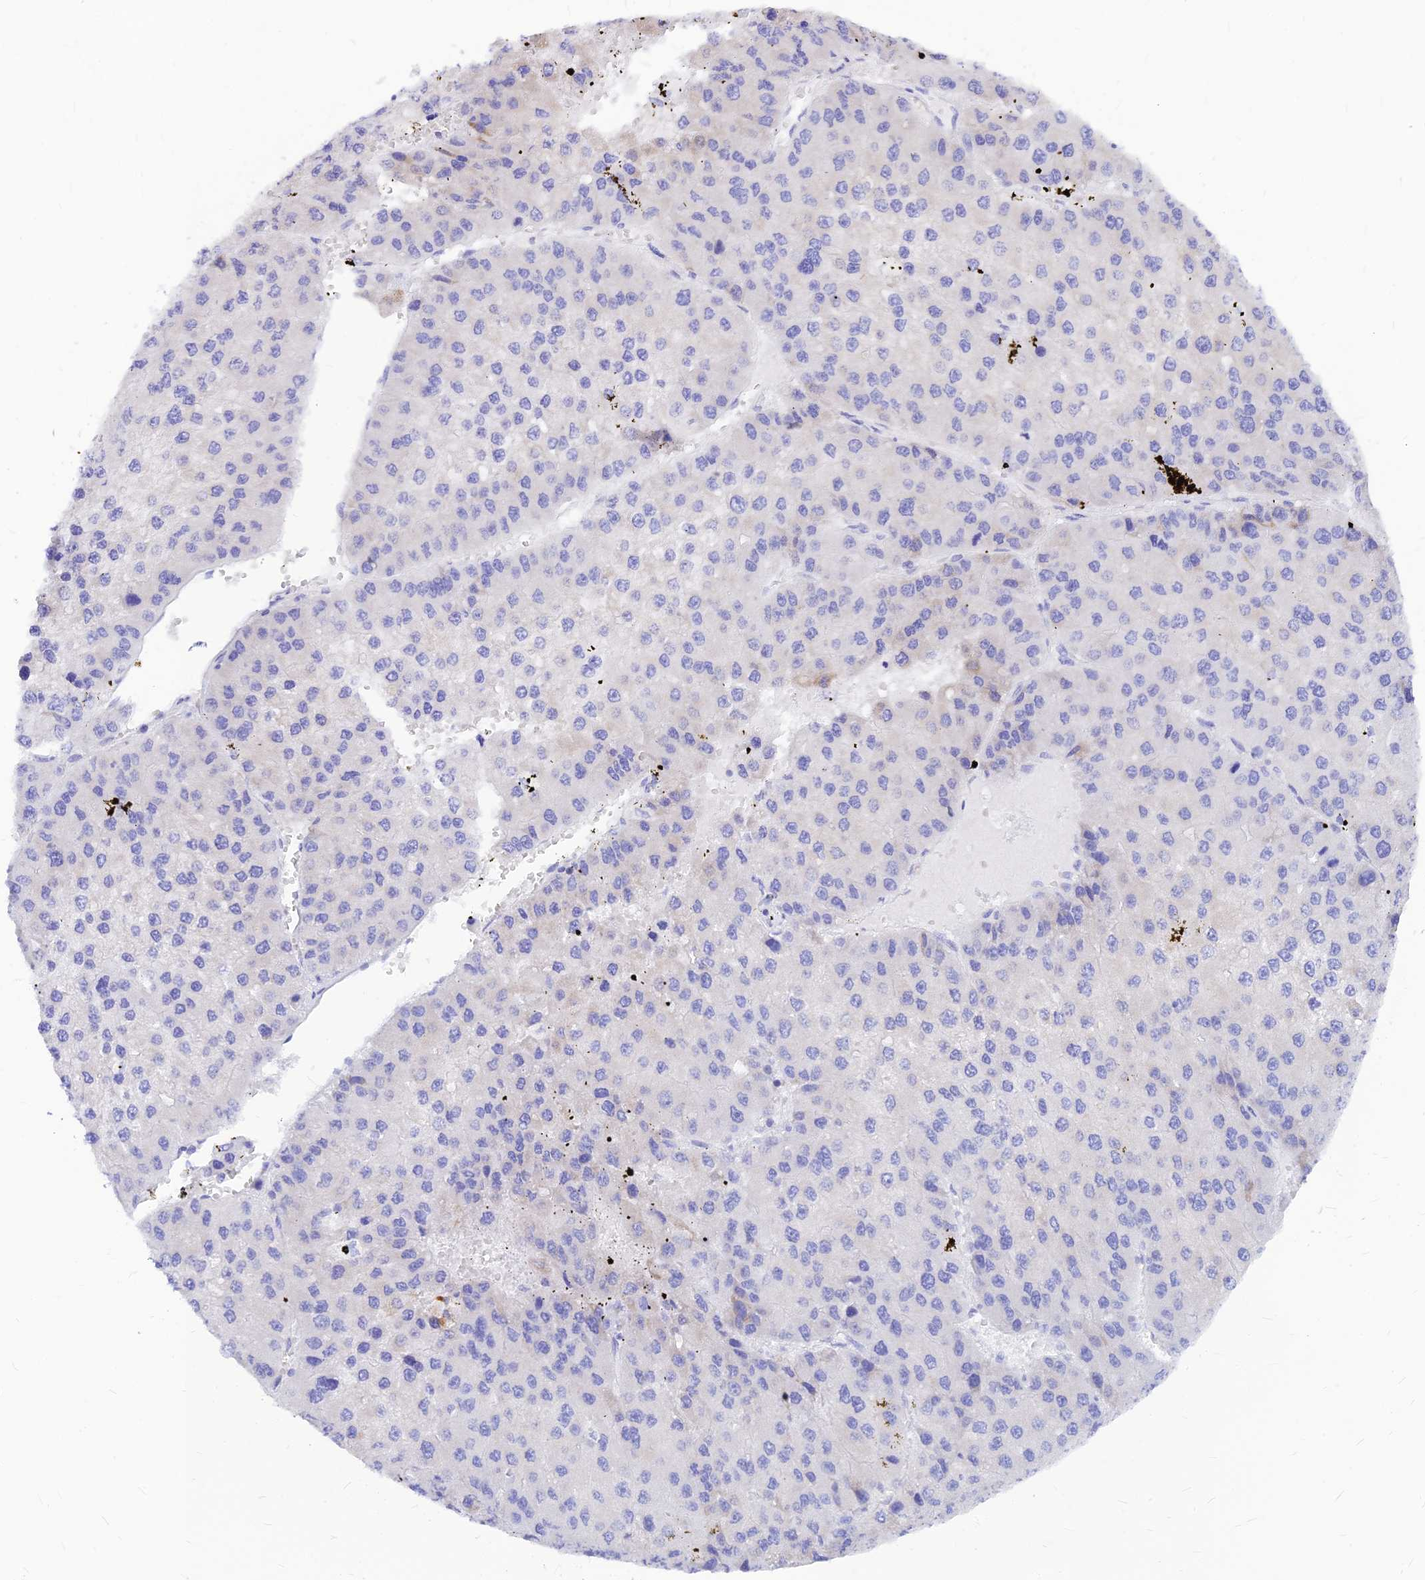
{"staining": {"intensity": "negative", "quantity": "none", "location": "none"}, "tissue": "liver cancer", "cell_type": "Tumor cells", "image_type": "cancer", "snomed": [{"axis": "morphology", "description": "Carcinoma, Hepatocellular, NOS"}, {"axis": "topography", "description": "Liver"}], "caption": "An immunohistochemistry (IHC) histopathology image of liver cancer is shown. There is no staining in tumor cells of liver cancer.", "gene": "CNOT6", "patient": {"sex": "female", "age": 73}}